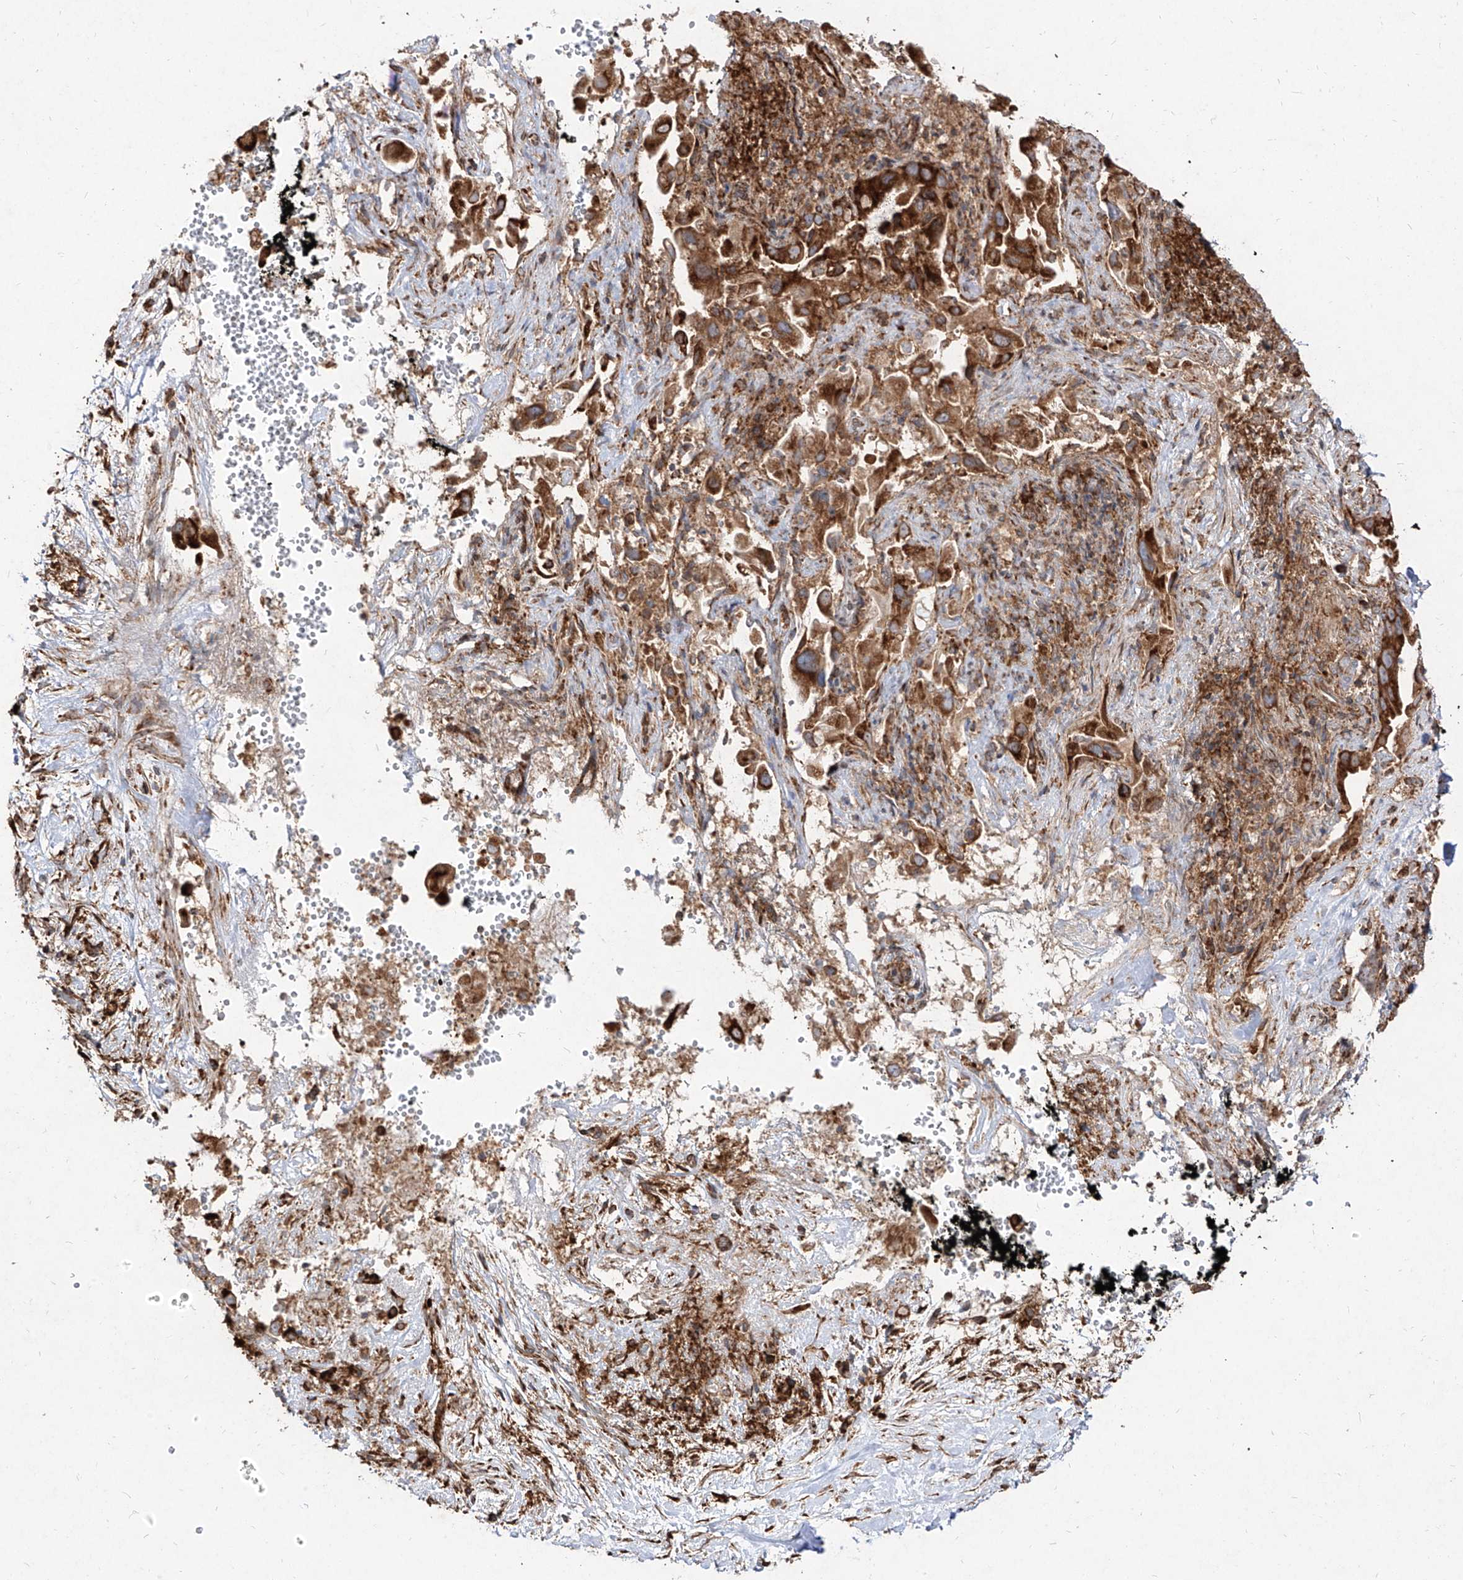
{"staining": {"intensity": "strong", "quantity": ">75%", "location": "cytoplasmic/membranous"}, "tissue": "pancreatic cancer", "cell_type": "Tumor cells", "image_type": "cancer", "snomed": [{"axis": "morphology", "description": "Inflammation, NOS"}, {"axis": "morphology", "description": "Adenocarcinoma, NOS"}, {"axis": "topography", "description": "Pancreas"}], "caption": "IHC (DAB) staining of pancreatic adenocarcinoma displays strong cytoplasmic/membranous protein staining in about >75% of tumor cells. Using DAB (3,3'-diaminobenzidine) (brown) and hematoxylin (blue) stains, captured at high magnification using brightfield microscopy.", "gene": "RPS25", "patient": {"sex": "female", "age": 56}}